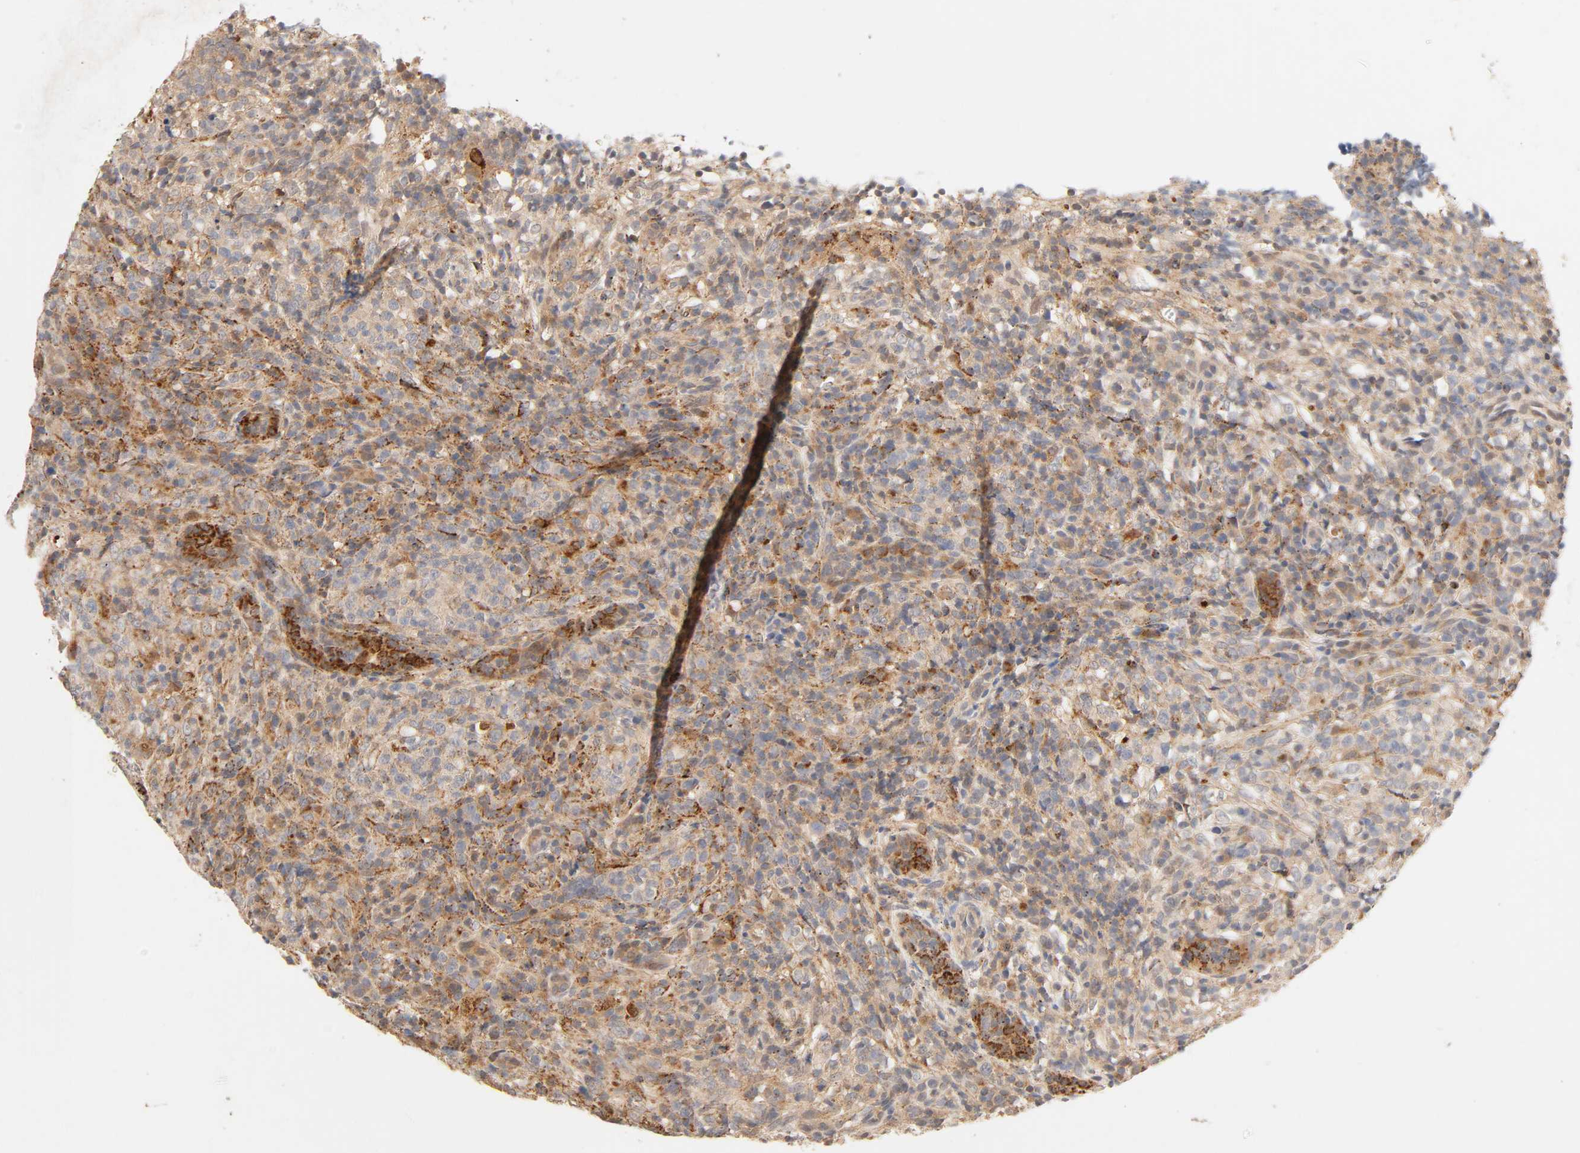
{"staining": {"intensity": "strong", "quantity": ">75%", "location": "cytoplasmic/membranous"}, "tissue": "lymphoma", "cell_type": "Tumor cells", "image_type": "cancer", "snomed": [{"axis": "morphology", "description": "Malignant lymphoma, non-Hodgkin's type, High grade"}, {"axis": "topography", "description": "Lymph node"}], "caption": "This histopathology image reveals immunohistochemistry staining of high-grade malignant lymphoma, non-Hodgkin's type, with high strong cytoplasmic/membranous expression in about >75% of tumor cells.", "gene": "MAPK6", "patient": {"sex": "female", "age": 76}}